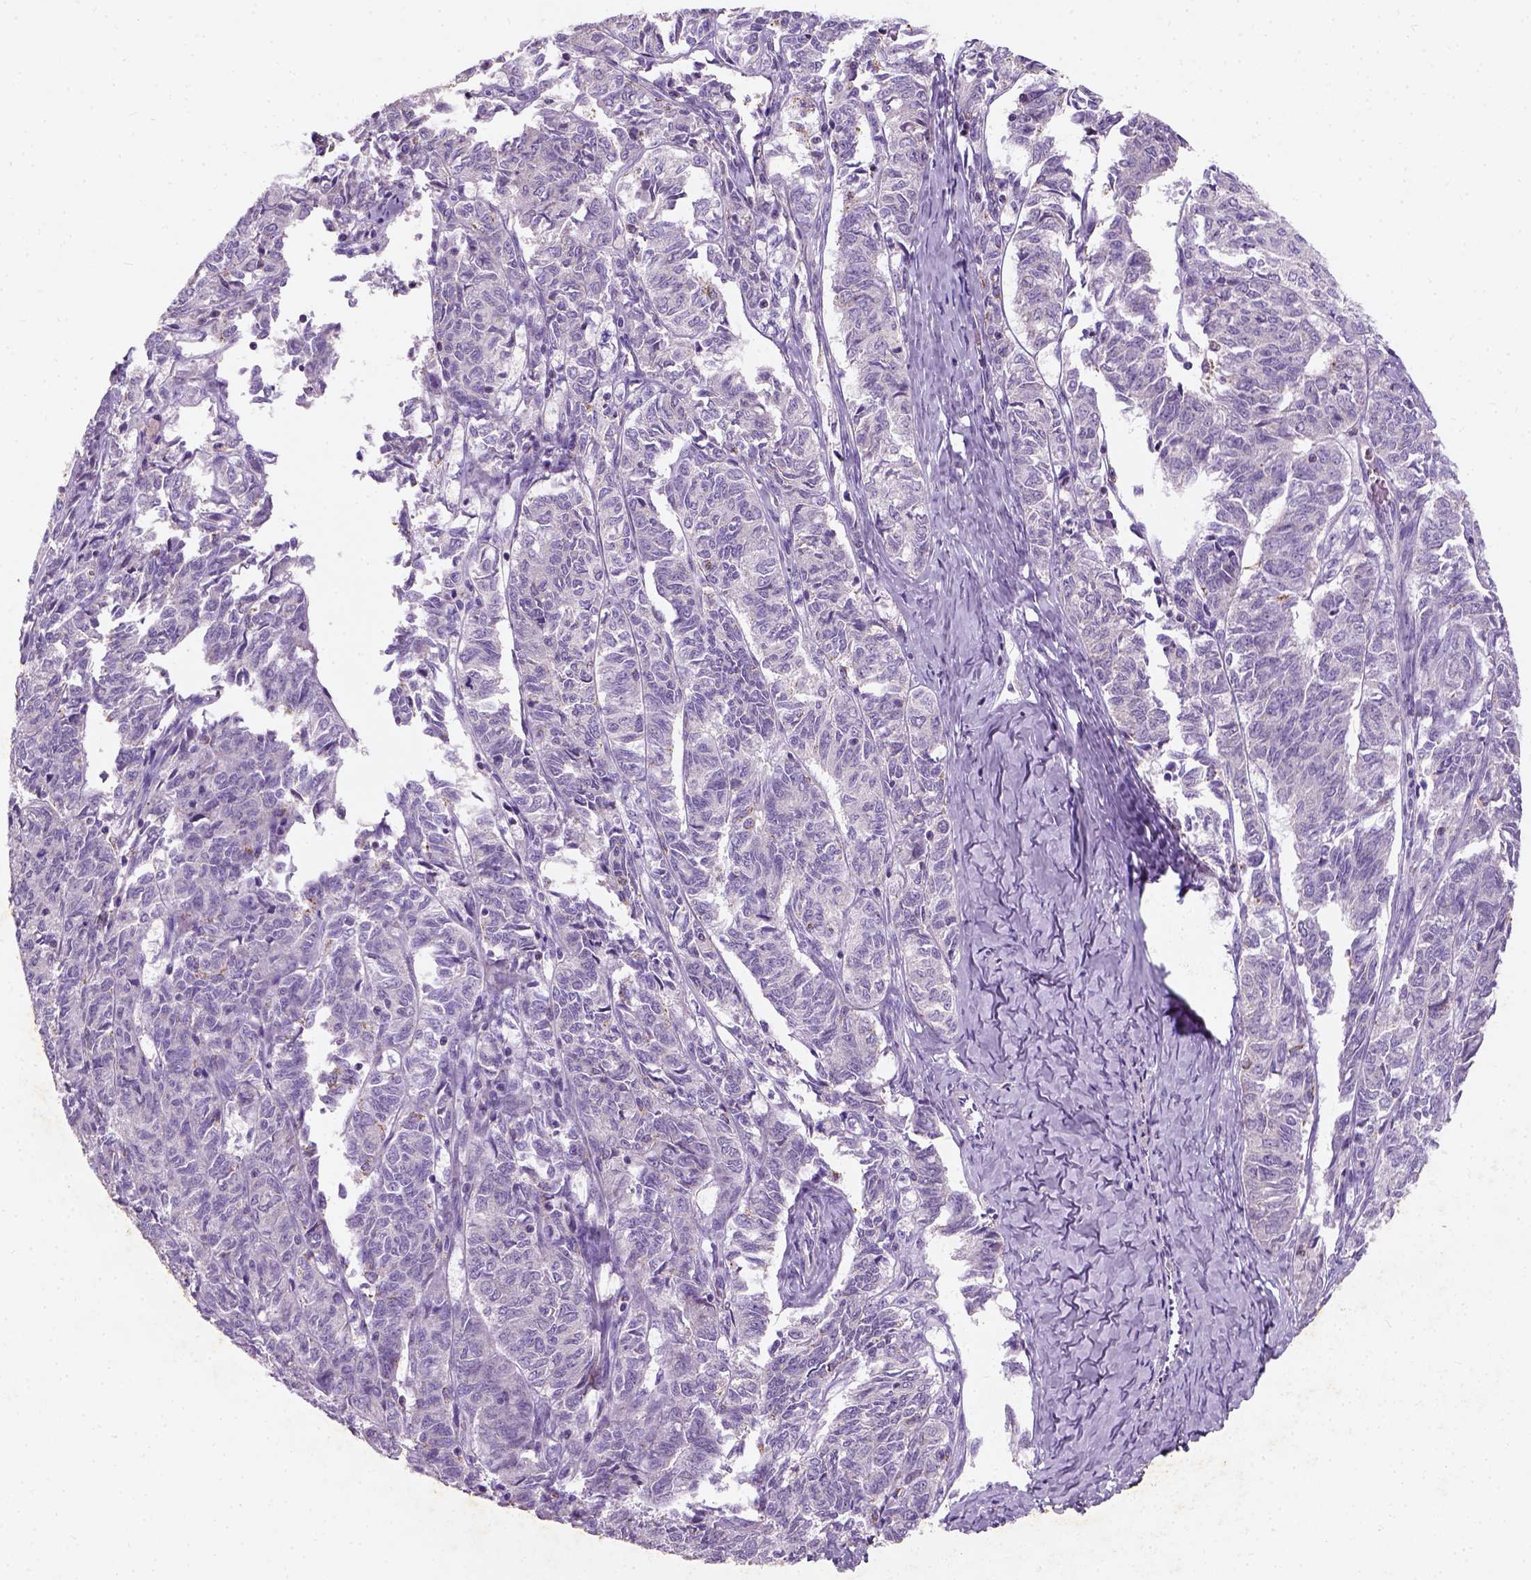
{"staining": {"intensity": "negative", "quantity": "none", "location": "none"}, "tissue": "ovarian cancer", "cell_type": "Tumor cells", "image_type": "cancer", "snomed": [{"axis": "morphology", "description": "Carcinoma, endometroid"}, {"axis": "topography", "description": "Ovary"}], "caption": "The histopathology image shows no staining of tumor cells in ovarian endometroid carcinoma.", "gene": "CHODL", "patient": {"sex": "female", "age": 80}}